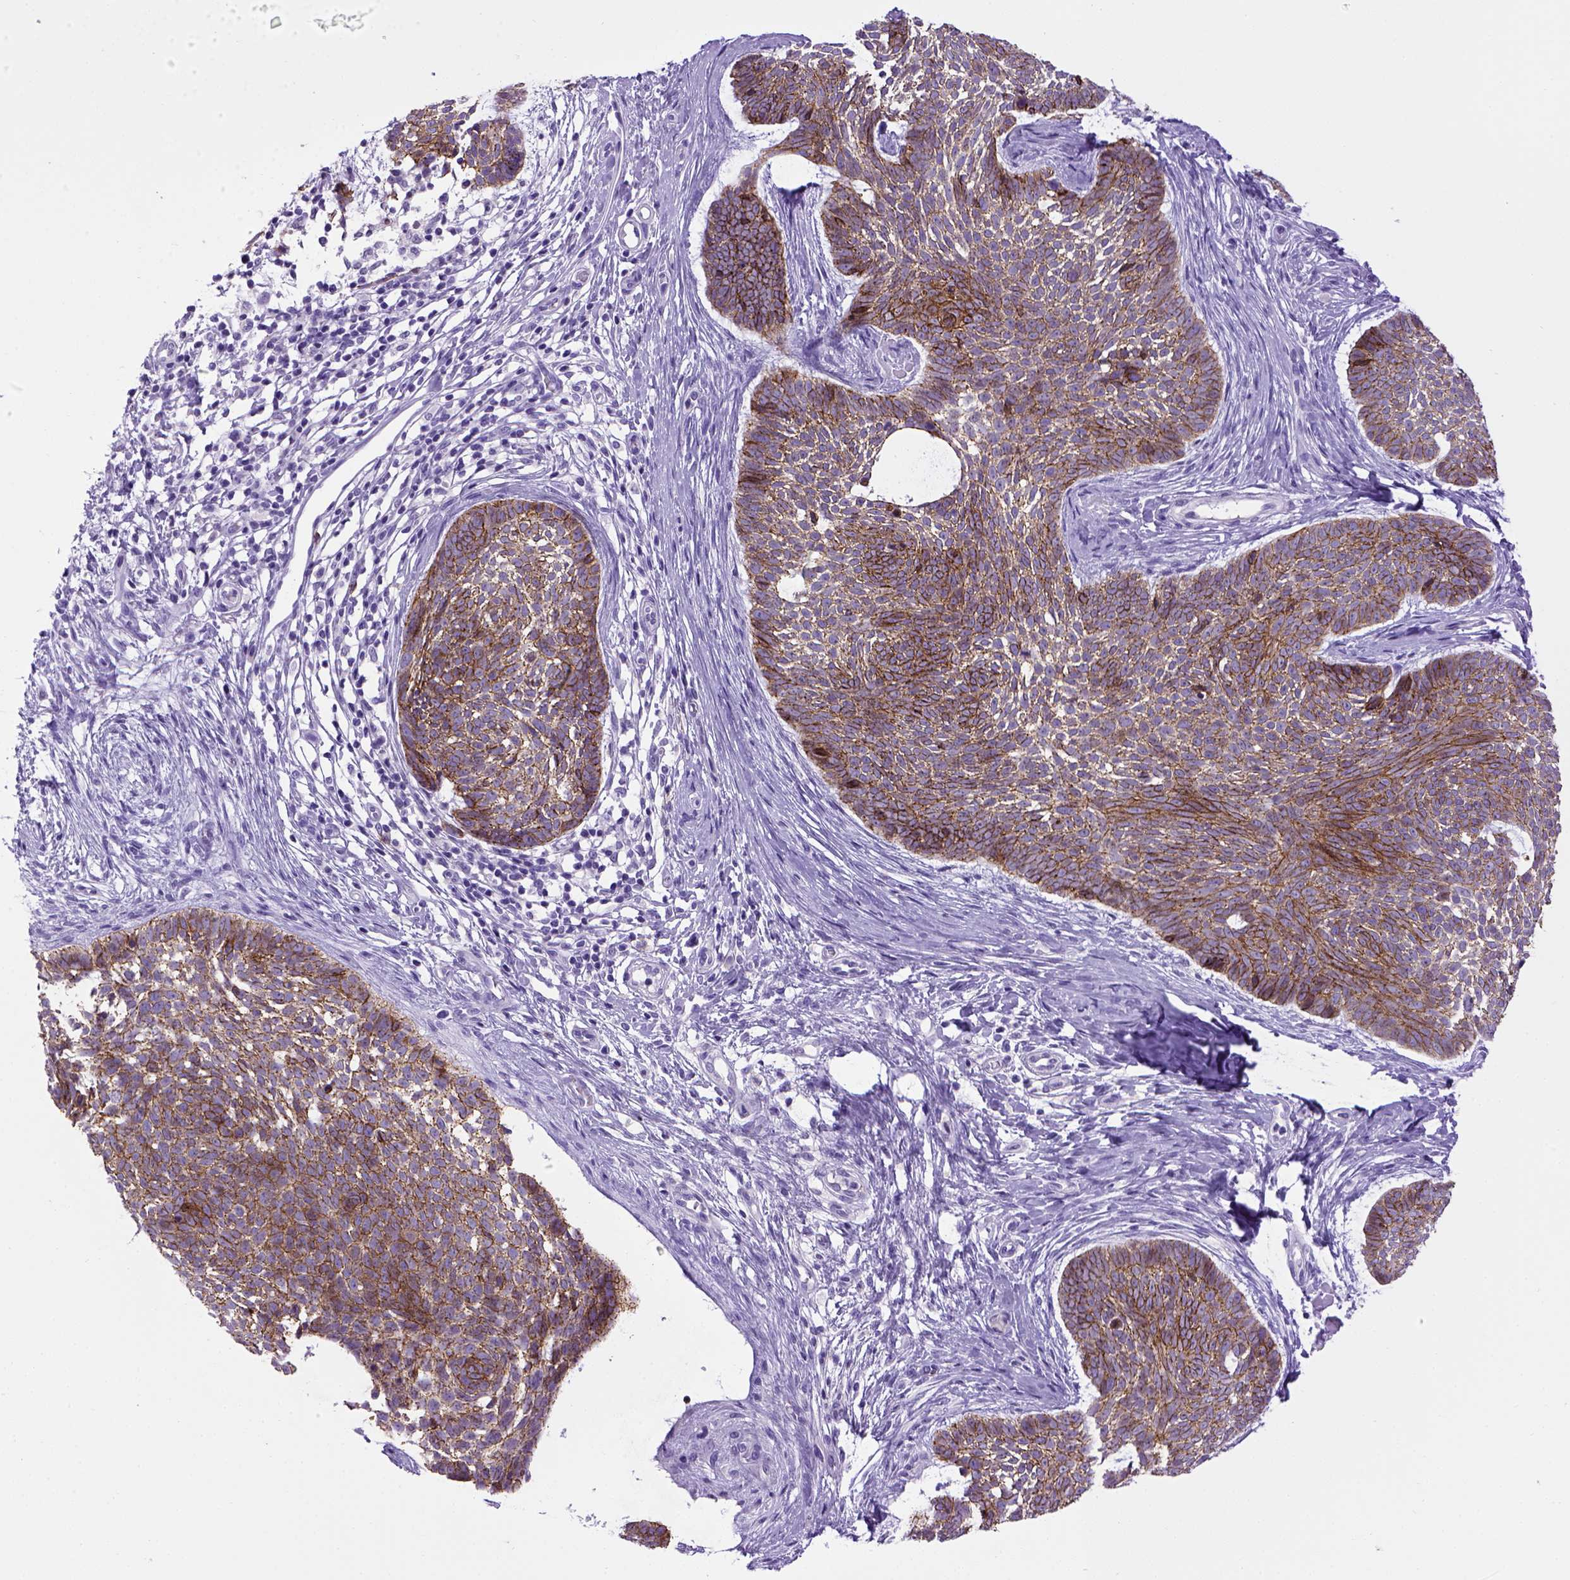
{"staining": {"intensity": "moderate", "quantity": ">75%", "location": "cytoplasmic/membranous"}, "tissue": "skin cancer", "cell_type": "Tumor cells", "image_type": "cancer", "snomed": [{"axis": "morphology", "description": "Basal cell carcinoma"}, {"axis": "topography", "description": "Skin"}], "caption": "This is an image of IHC staining of skin basal cell carcinoma, which shows moderate staining in the cytoplasmic/membranous of tumor cells.", "gene": "CDH1", "patient": {"sex": "male", "age": 85}}